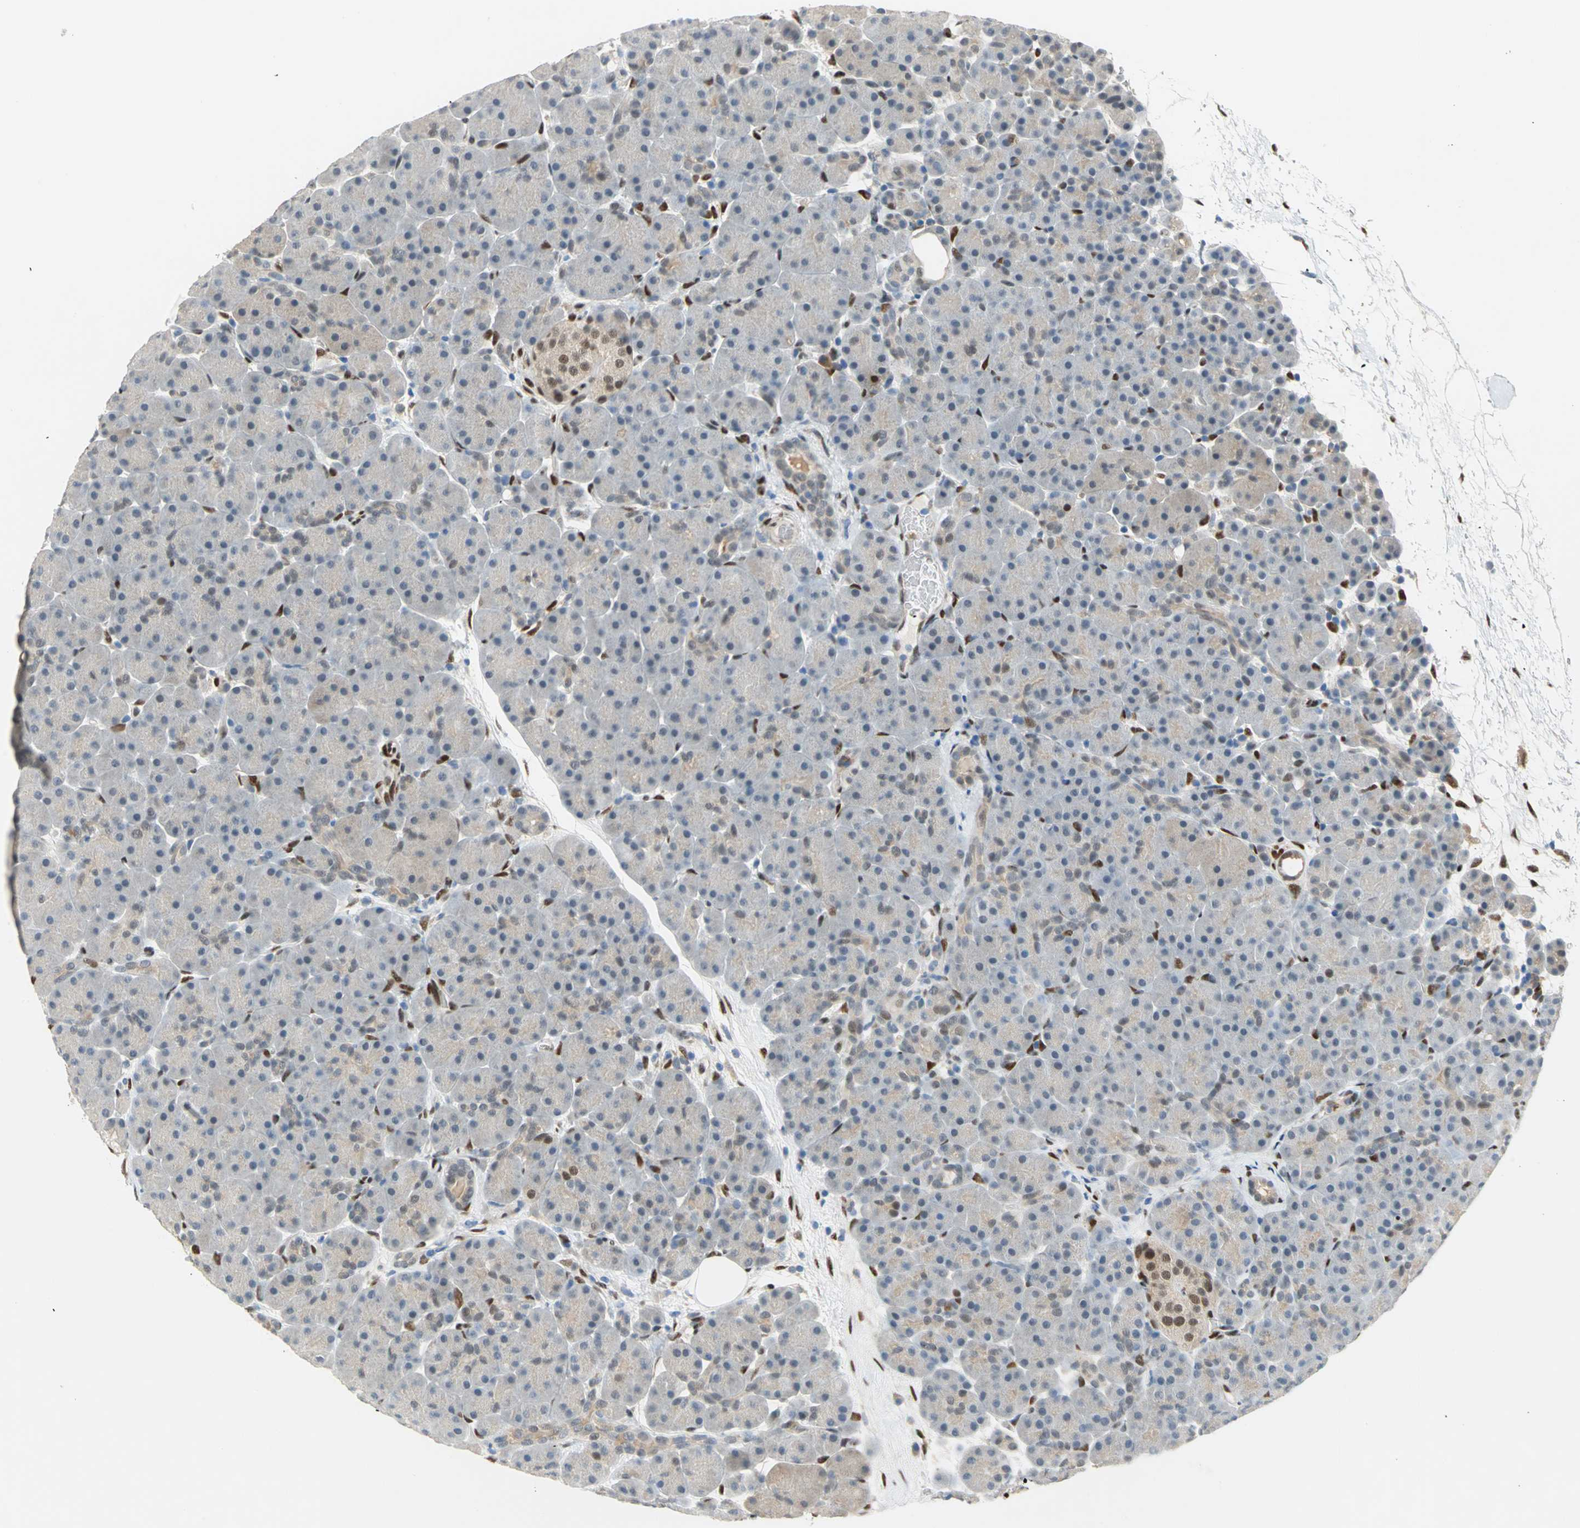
{"staining": {"intensity": "weak", "quantity": "25%-75%", "location": "cytoplasmic/membranous"}, "tissue": "pancreas", "cell_type": "Exocrine glandular cells", "image_type": "normal", "snomed": [{"axis": "morphology", "description": "Normal tissue, NOS"}, {"axis": "topography", "description": "Pancreas"}], "caption": "High-power microscopy captured an immunohistochemistry (IHC) histopathology image of normal pancreas, revealing weak cytoplasmic/membranous positivity in about 25%-75% of exocrine glandular cells.", "gene": "RBFOX2", "patient": {"sex": "male", "age": 66}}